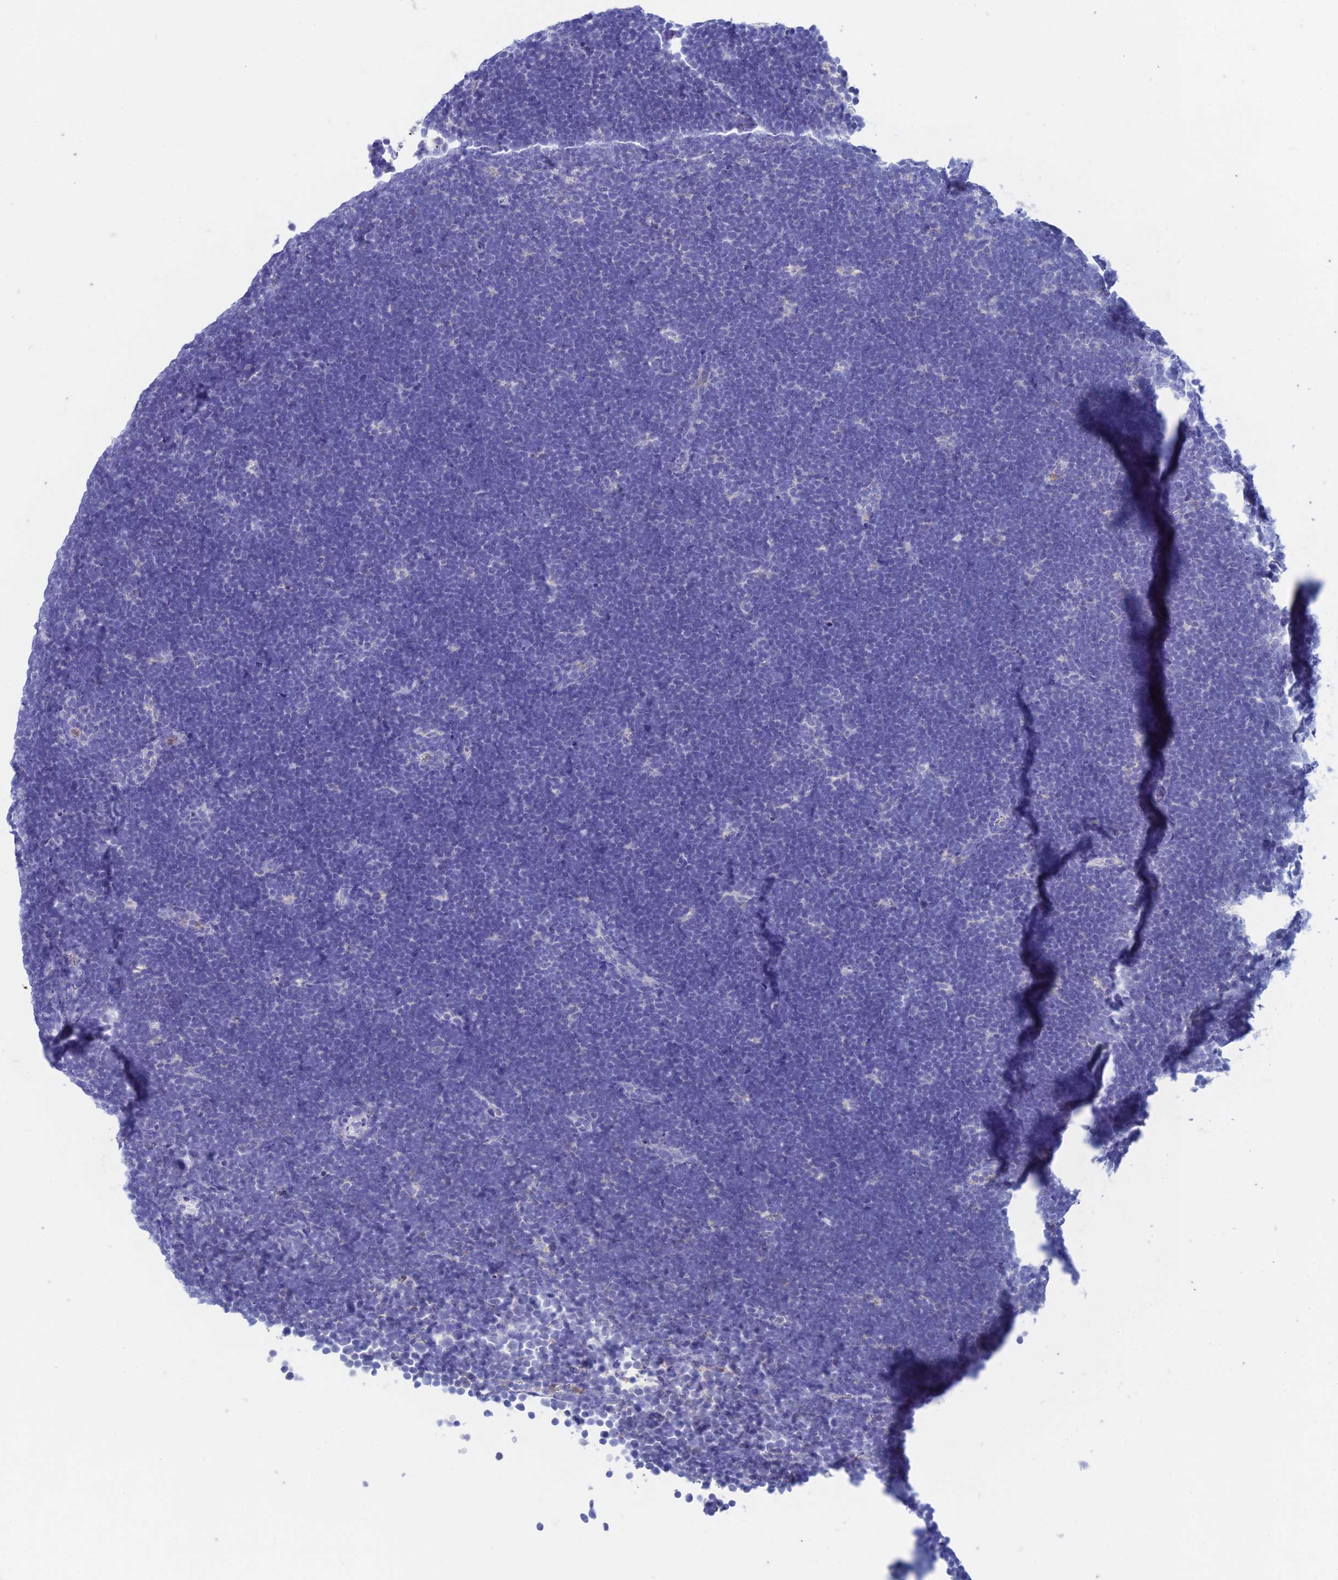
{"staining": {"intensity": "negative", "quantity": "none", "location": "none"}, "tissue": "lymphoma", "cell_type": "Tumor cells", "image_type": "cancer", "snomed": [{"axis": "morphology", "description": "Malignant lymphoma, non-Hodgkin's type, High grade"}, {"axis": "topography", "description": "Lymph node"}], "caption": "Immunohistochemical staining of malignant lymphoma, non-Hodgkin's type (high-grade) exhibits no significant staining in tumor cells. Nuclei are stained in blue.", "gene": "FGF7", "patient": {"sex": "male", "age": 13}}